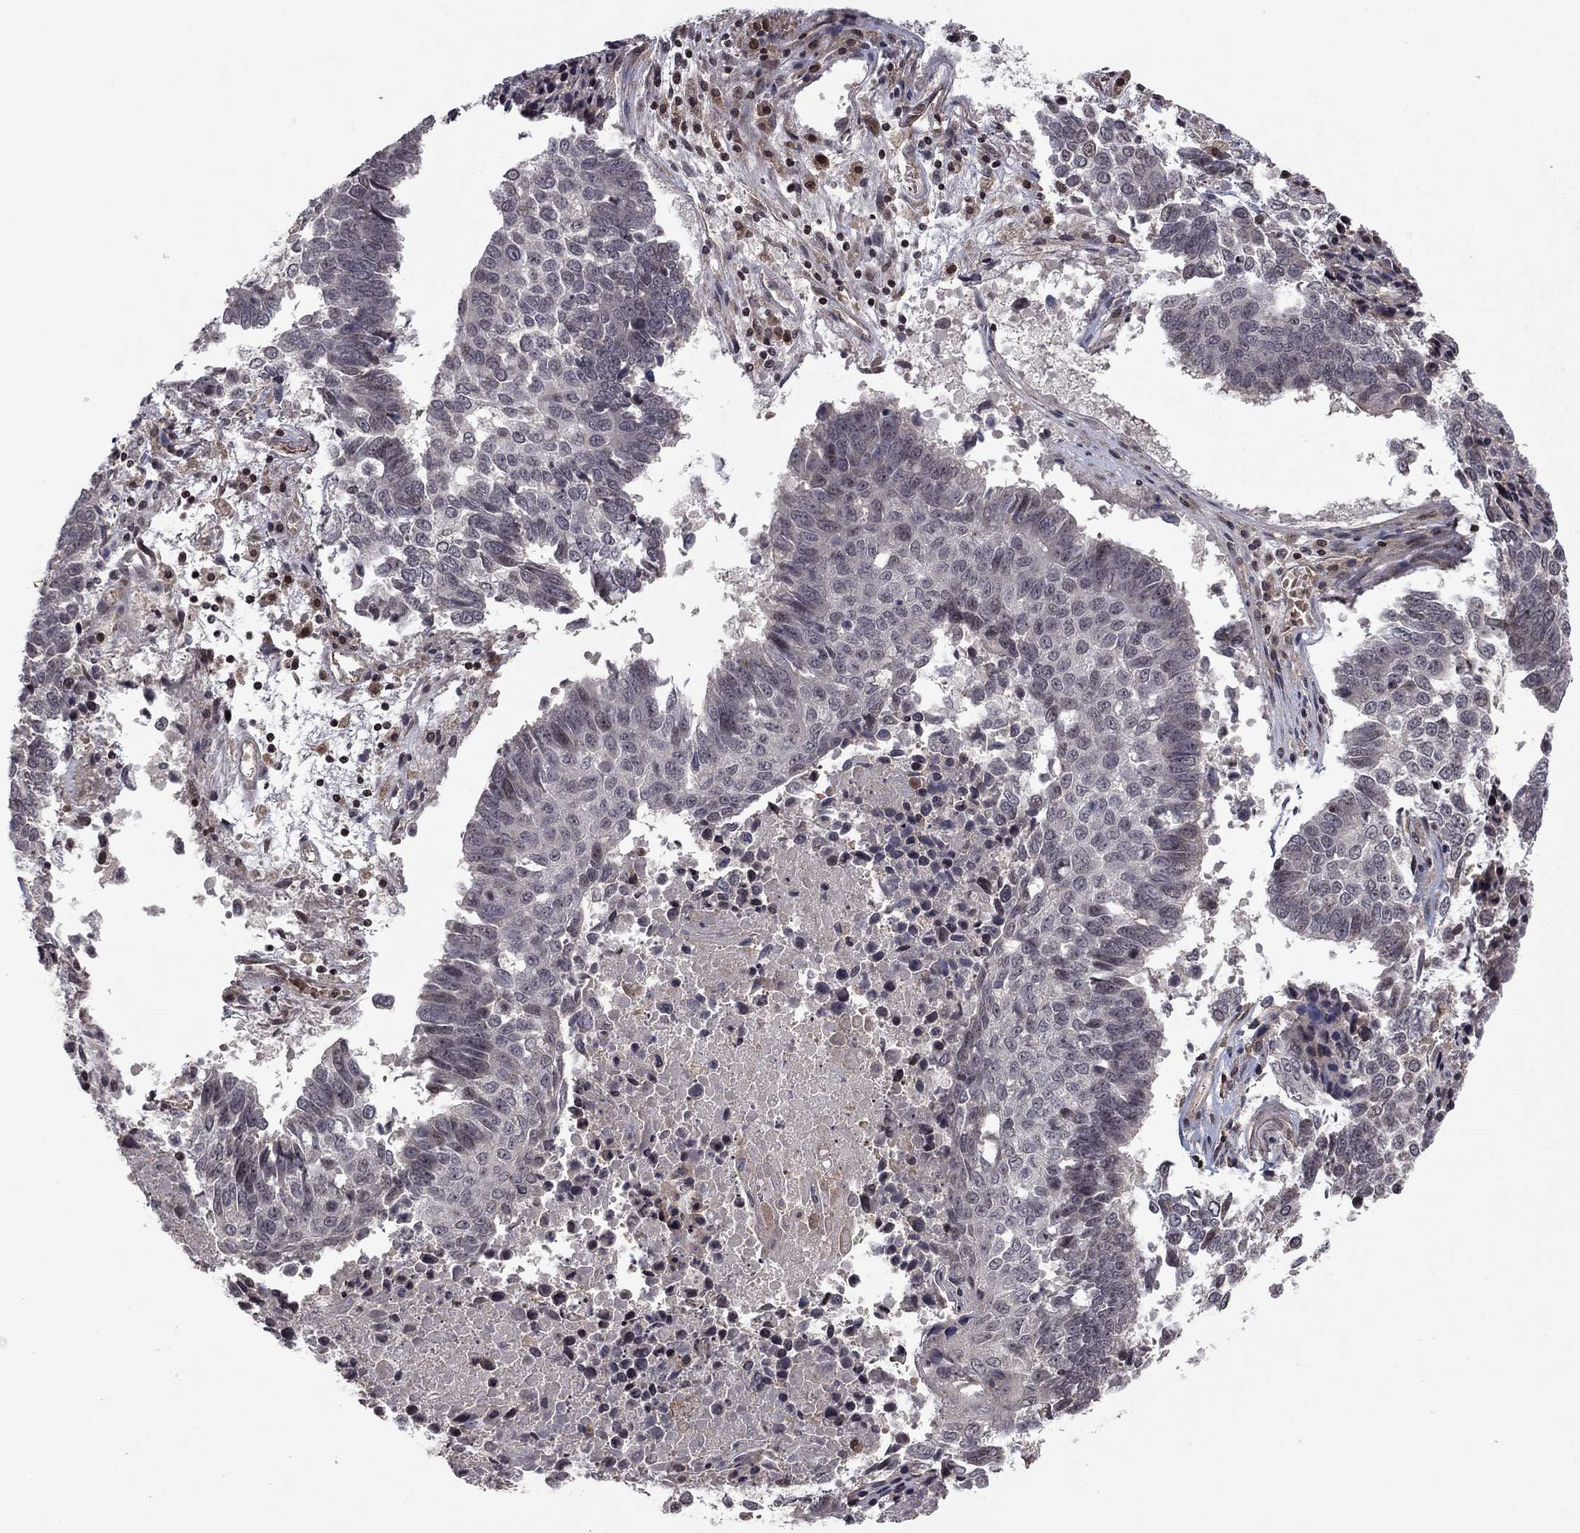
{"staining": {"intensity": "negative", "quantity": "none", "location": "none"}, "tissue": "lung cancer", "cell_type": "Tumor cells", "image_type": "cancer", "snomed": [{"axis": "morphology", "description": "Squamous cell carcinoma, NOS"}, {"axis": "topography", "description": "Lung"}], "caption": "The immunohistochemistry (IHC) histopathology image has no significant expression in tumor cells of squamous cell carcinoma (lung) tissue.", "gene": "SORBS1", "patient": {"sex": "male", "age": 73}}